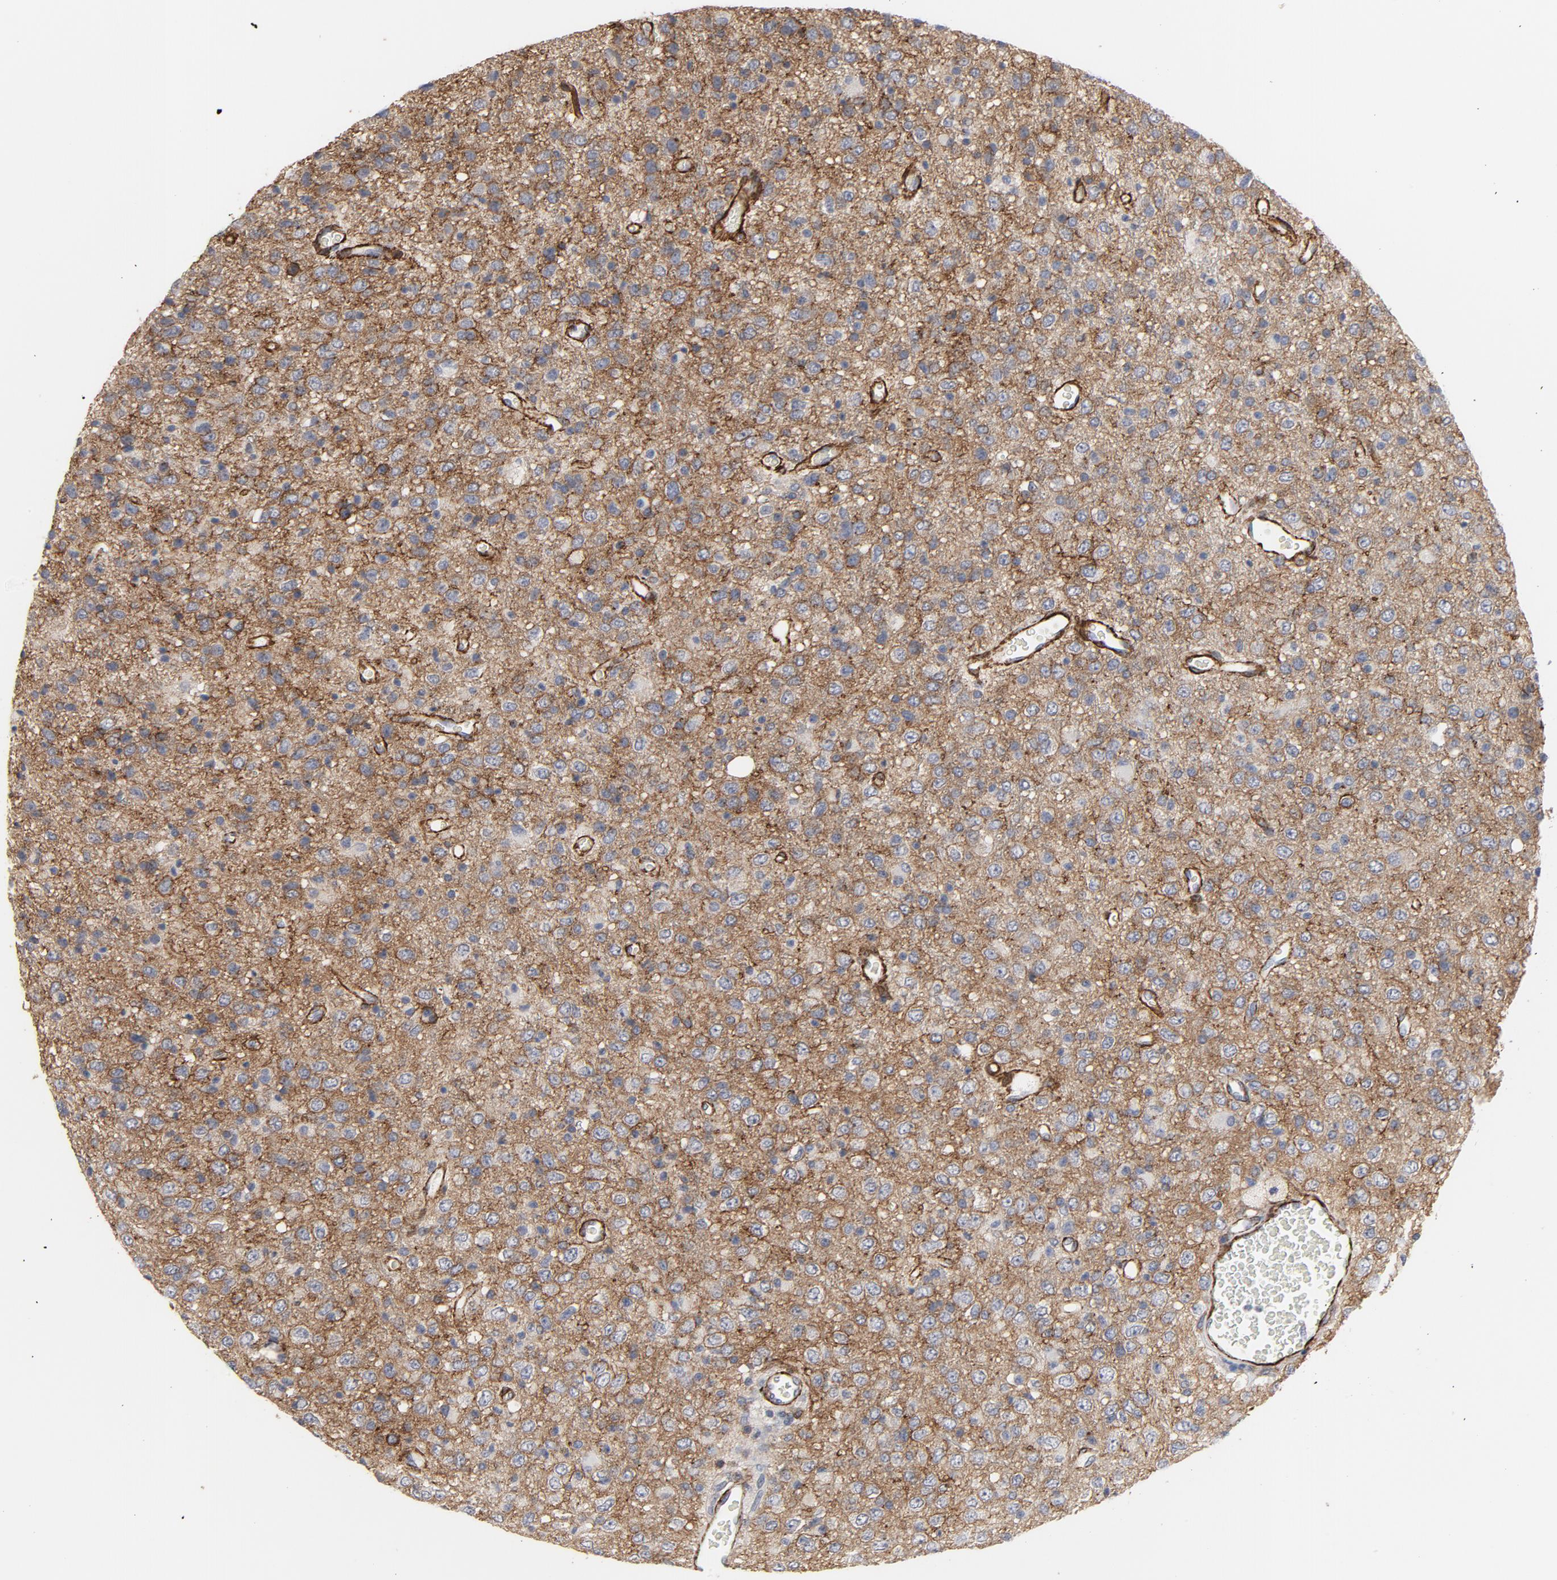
{"staining": {"intensity": "negative", "quantity": "none", "location": "none"}, "tissue": "glioma", "cell_type": "Tumor cells", "image_type": "cancer", "snomed": [{"axis": "morphology", "description": "Glioma, malignant, High grade"}, {"axis": "topography", "description": "pancreas cauda"}], "caption": "This micrograph is of glioma stained with immunohistochemistry to label a protein in brown with the nuclei are counter-stained blue. There is no staining in tumor cells.", "gene": "GNG2", "patient": {"sex": "male", "age": 60}}